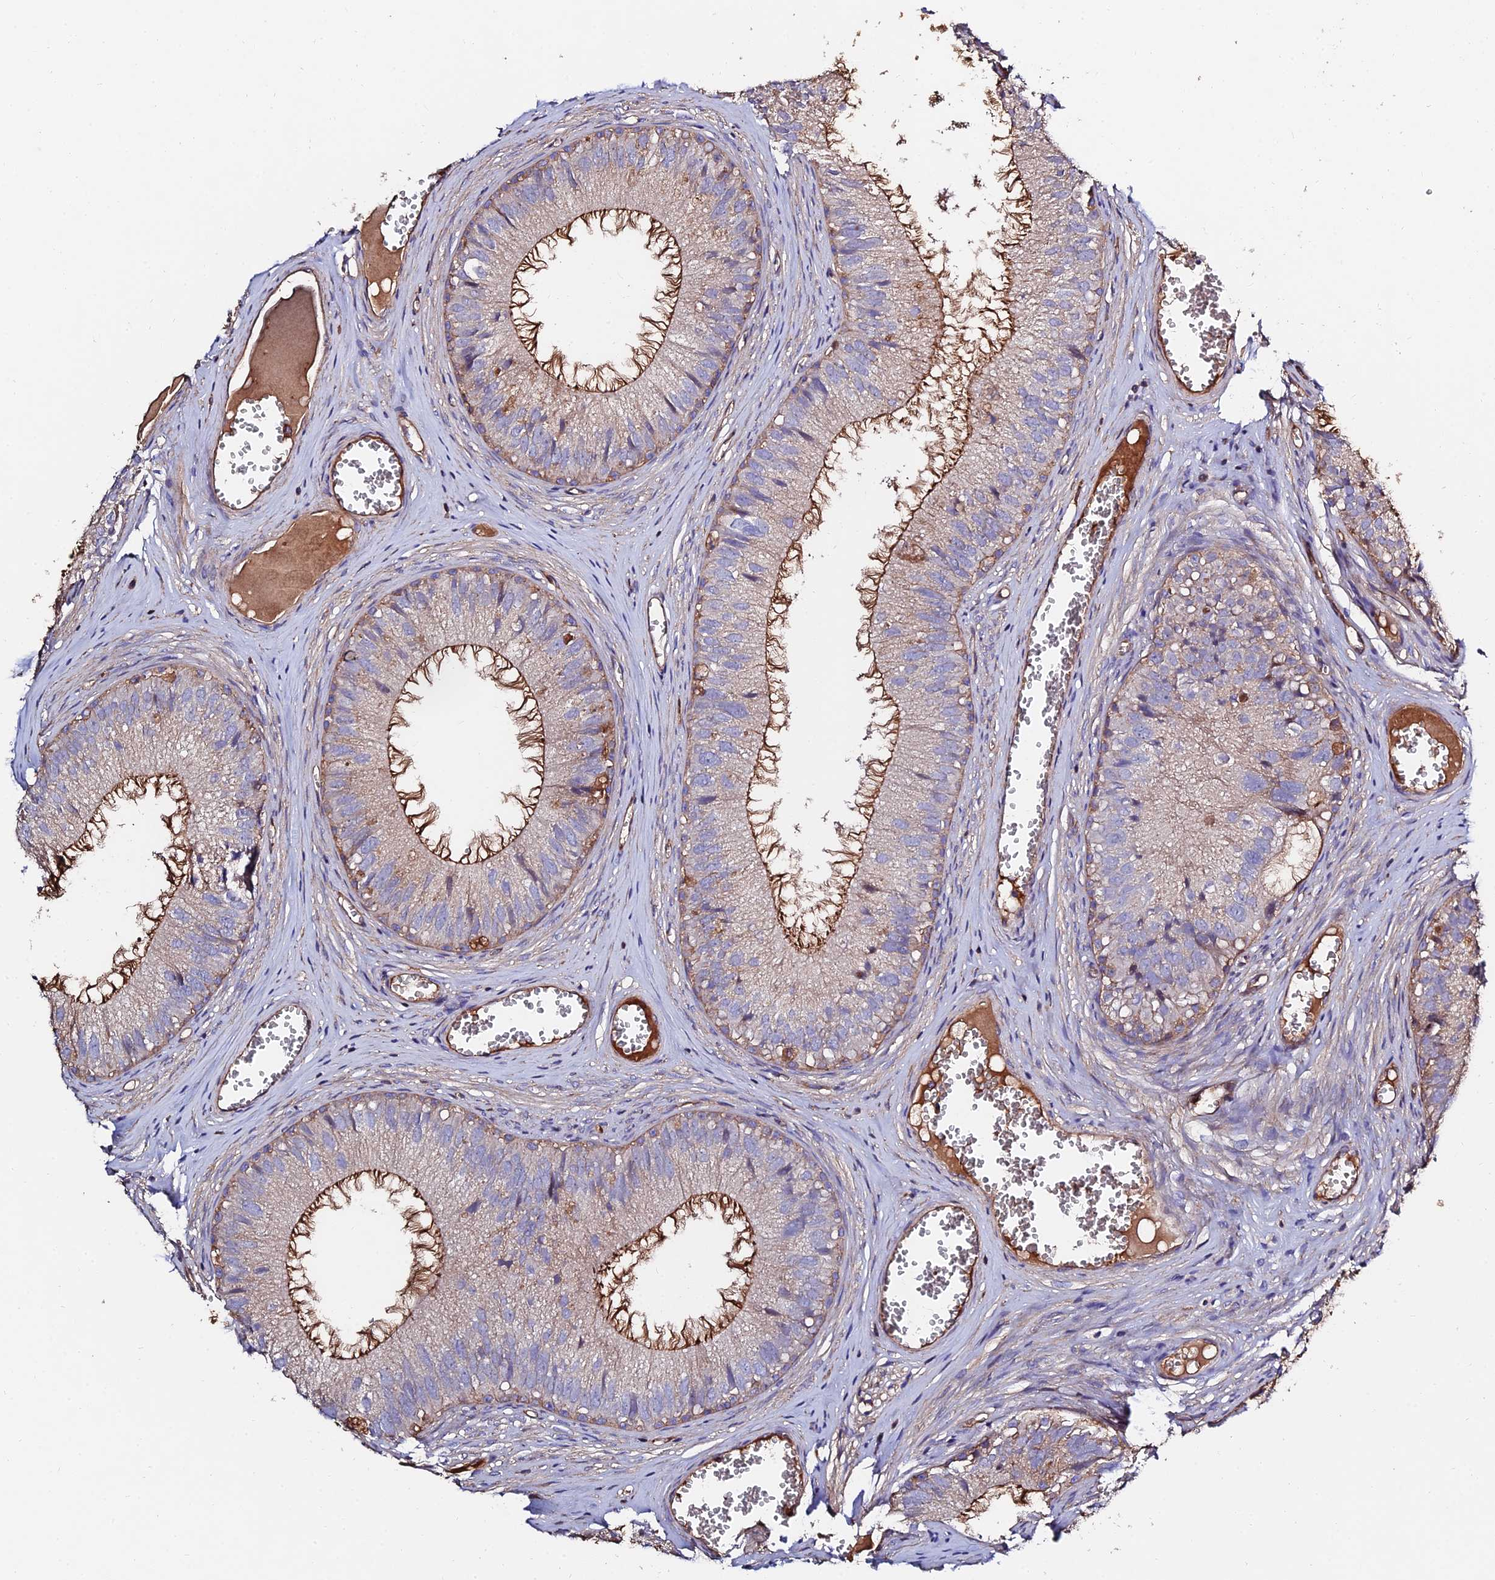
{"staining": {"intensity": "moderate", "quantity": "<25%", "location": "cytoplasmic/membranous"}, "tissue": "epididymis", "cell_type": "Glandular cells", "image_type": "normal", "snomed": [{"axis": "morphology", "description": "Normal tissue, NOS"}, {"axis": "topography", "description": "Epididymis"}], "caption": "The photomicrograph demonstrates a brown stain indicating the presence of a protein in the cytoplasmic/membranous of glandular cells in epididymis.", "gene": "EXT1", "patient": {"sex": "male", "age": 36}}